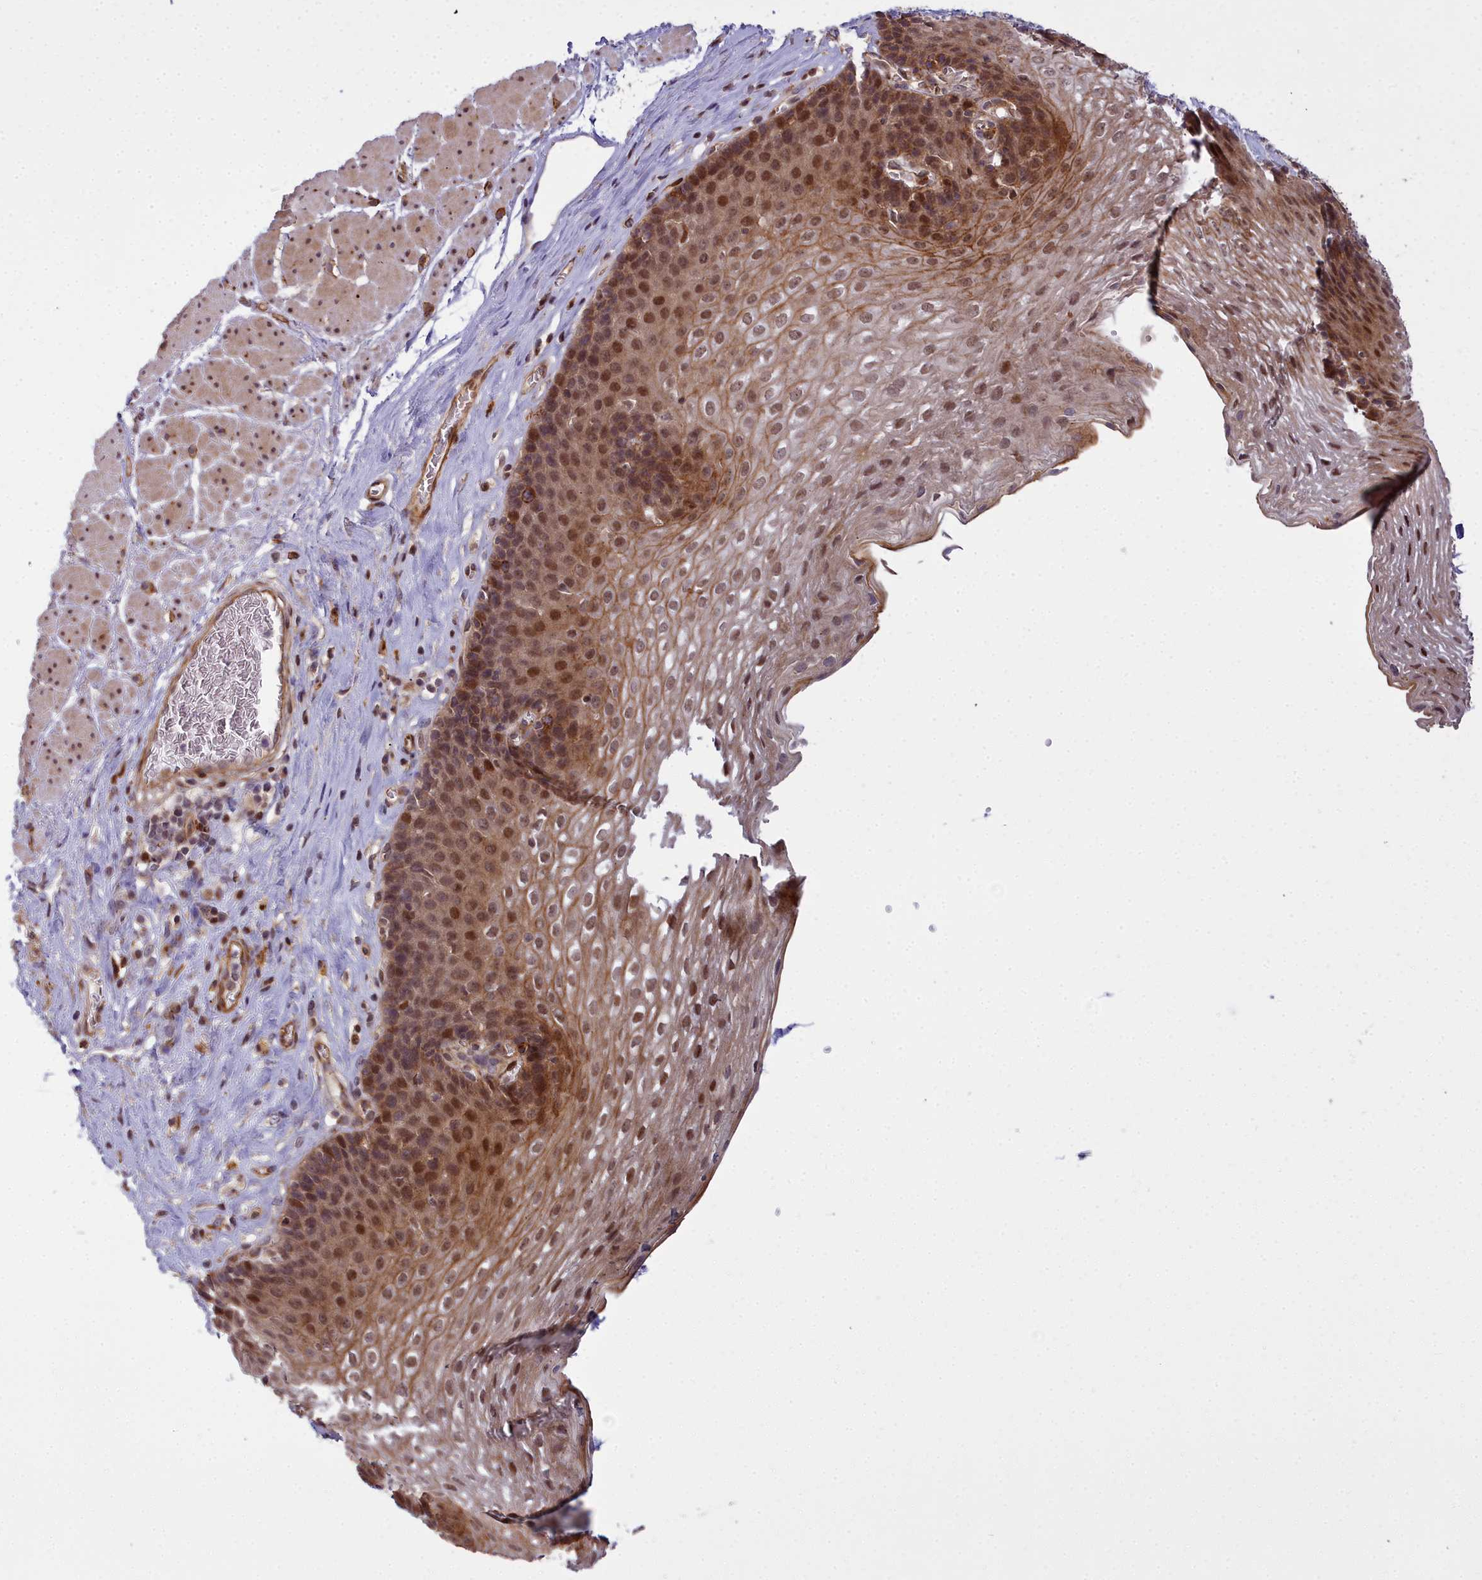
{"staining": {"intensity": "moderate", "quantity": ">75%", "location": "cytoplasmic/membranous,nuclear"}, "tissue": "esophagus", "cell_type": "Squamous epithelial cells", "image_type": "normal", "snomed": [{"axis": "morphology", "description": "Normal tissue, NOS"}, {"axis": "topography", "description": "Esophagus"}], "caption": "Normal esophagus shows moderate cytoplasmic/membranous,nuclear positivity in approximately >75% of squamous epithelial cells, visualized by immunohistochemistry. The staining is performed using DAB (3,3'-diaminobenzidine) brown chromogen to label protein expression. The nuclei are counter-stained blue using hematoxylin.", "gene": "GLYATL3", "patient": {"sex": "female", "age": 66}}